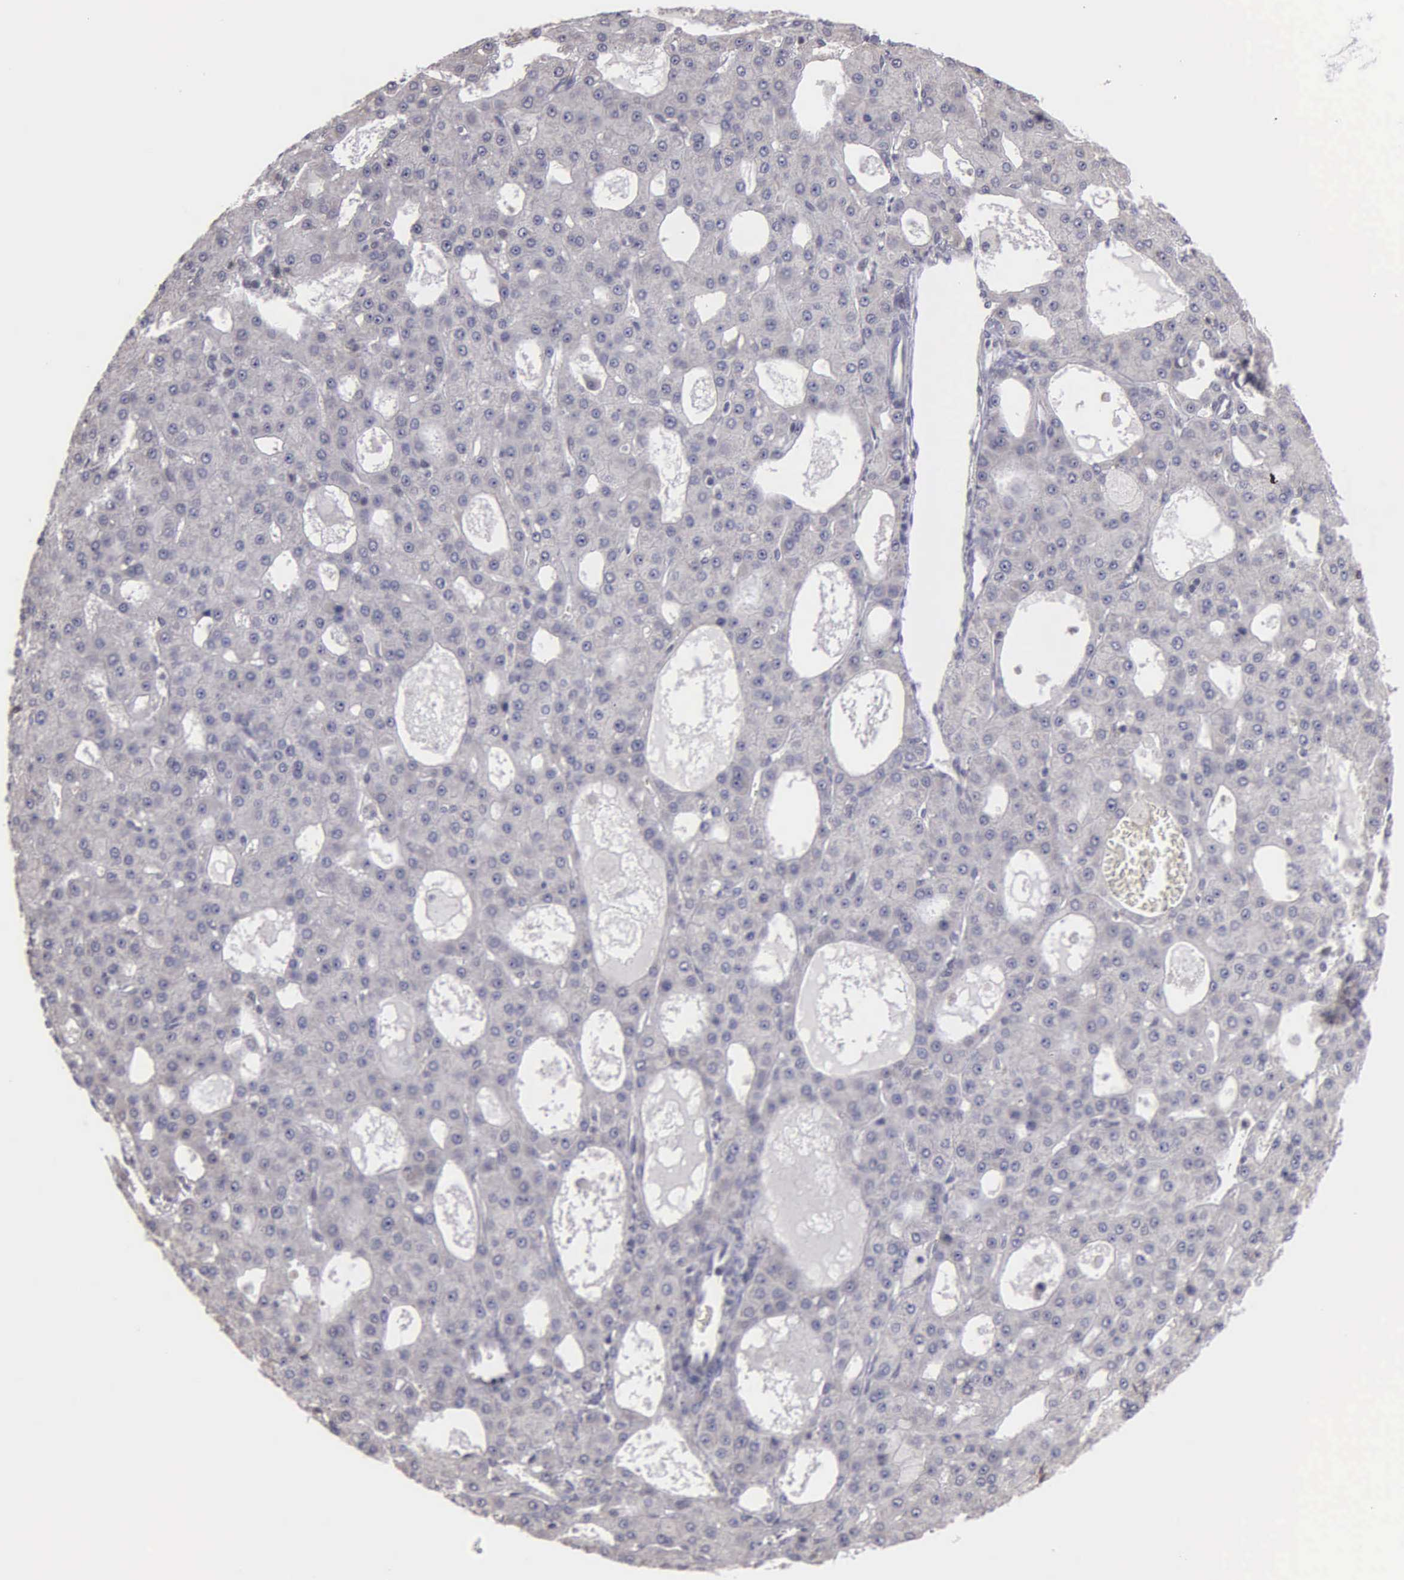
{"staining": {"intensity": "negative", "quantity": "none", "location": "none"}, "tissue": "liver cancer", "cell_type": "Tumor cells", "image_type": "cancer", "snomed": [{"axis": "morphology", "description": "Carcinoma, Hepatocellular, NOS"}, {"axis": "topography", "description": "Liver"}], "caption": "Immunohistochemistry of human liver hepatocellular carcinoma demonstrates no staining in tumor cells.", "gene": "BRD1", "patient": {"sex": "male", "age": 47}}